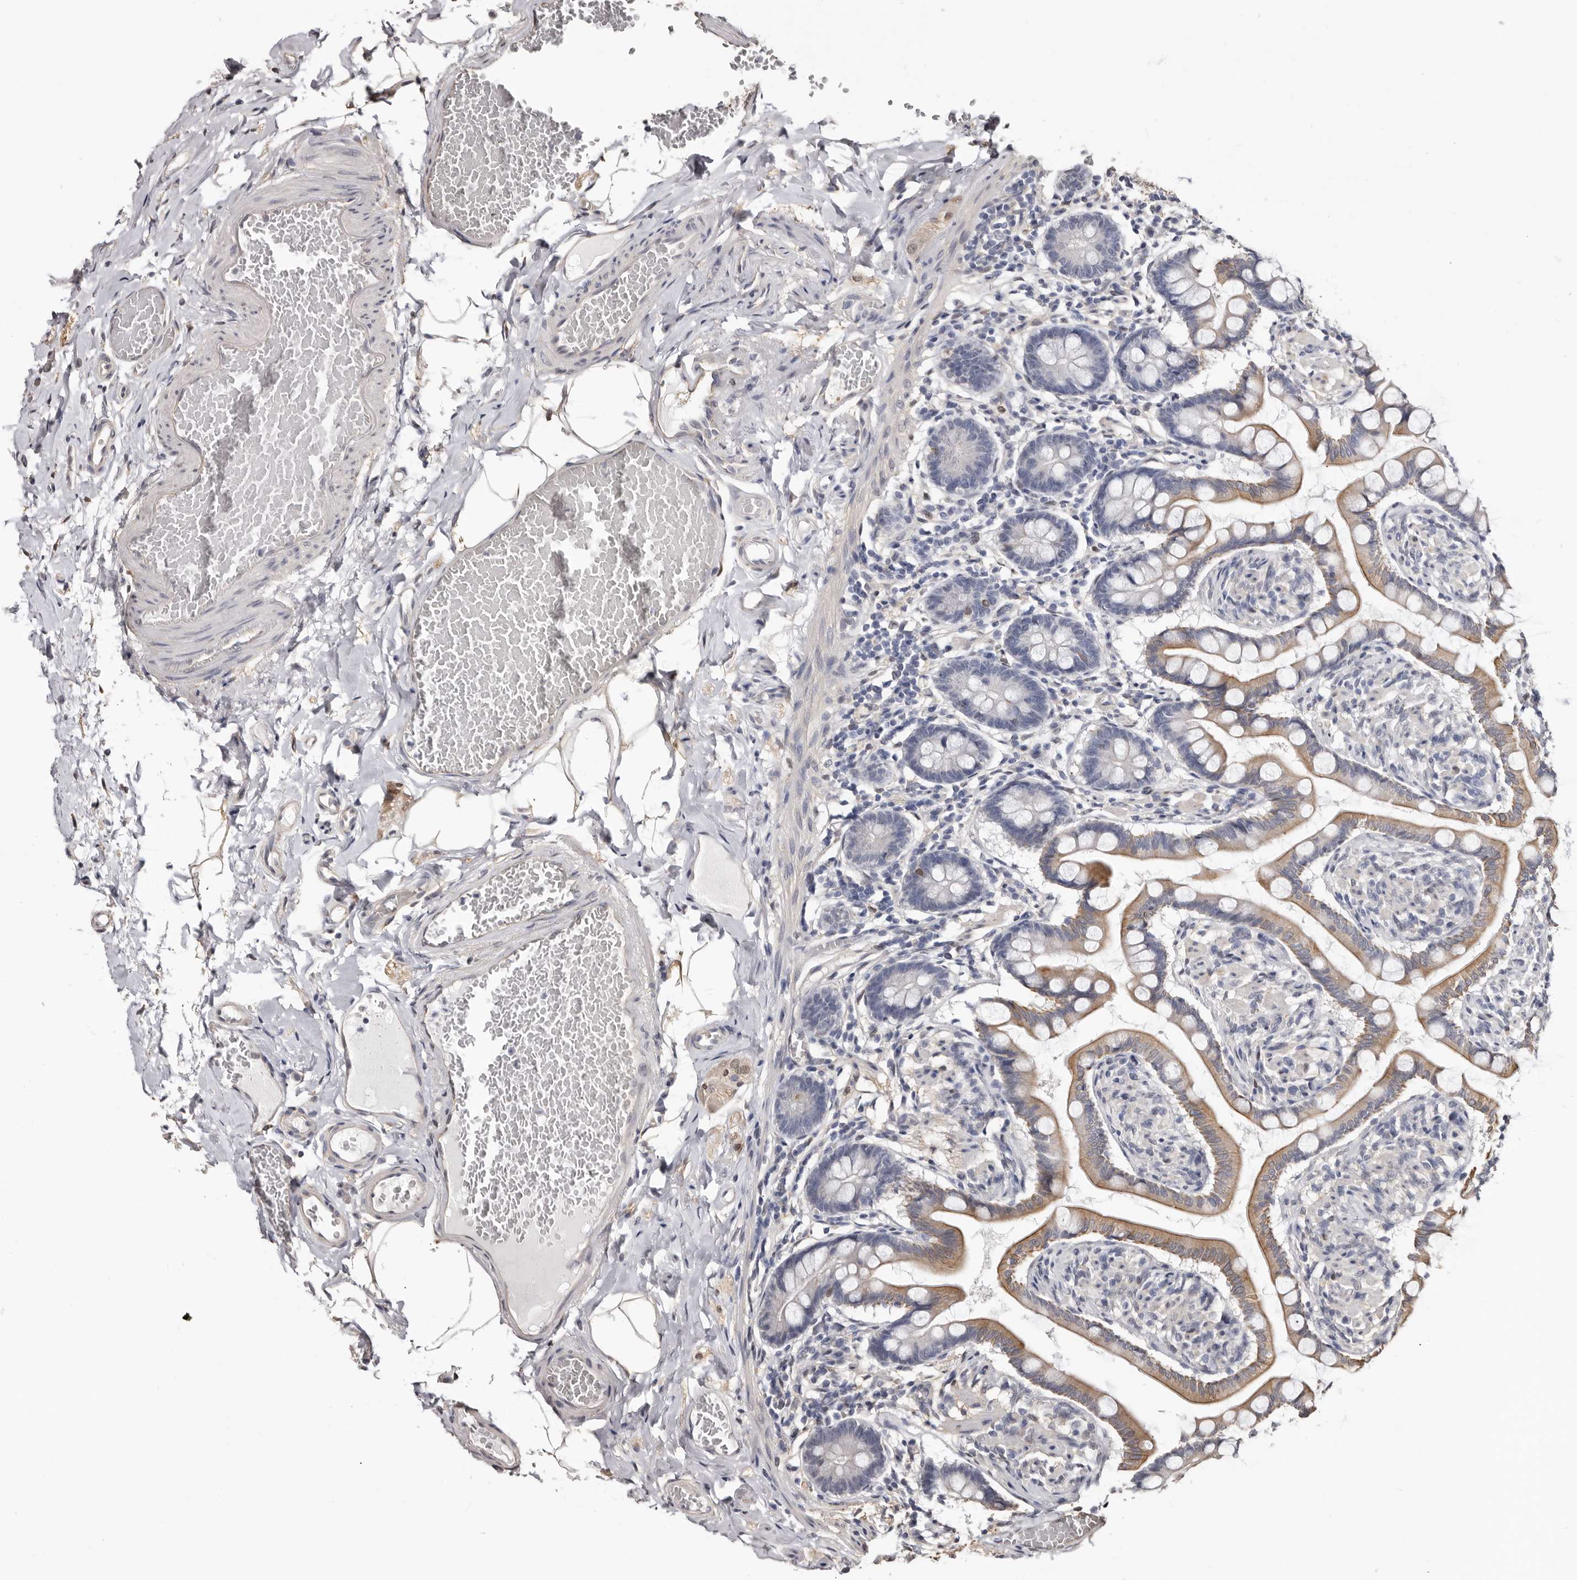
{"staining": {"intensity": "moderate", "quantity": "25%-75%", "location": "cytoplasmic/membranous"}, "tissue": "small intestine", "cell_type": "Glandular cells", "image_type": "normal", "snomed": [{"axis": "morphology", "description": "Normal tissue, NOS"}, {"axis": "topography", "description": "Small intestine"}], "caption": "Glandular cells exhibit medium levels of moderate cytoplasmic/membranous positivity in about 25%-75% of cells in normal small intestine. The staining is performed using DAB (3,3'-diaminobenzidine) brown chromogen to label protein expression. The nuclei are counter-stained blue using hematoxylin.", "gene": "KHDRBS2", "patient": {"sex": "male", "age": 41}}